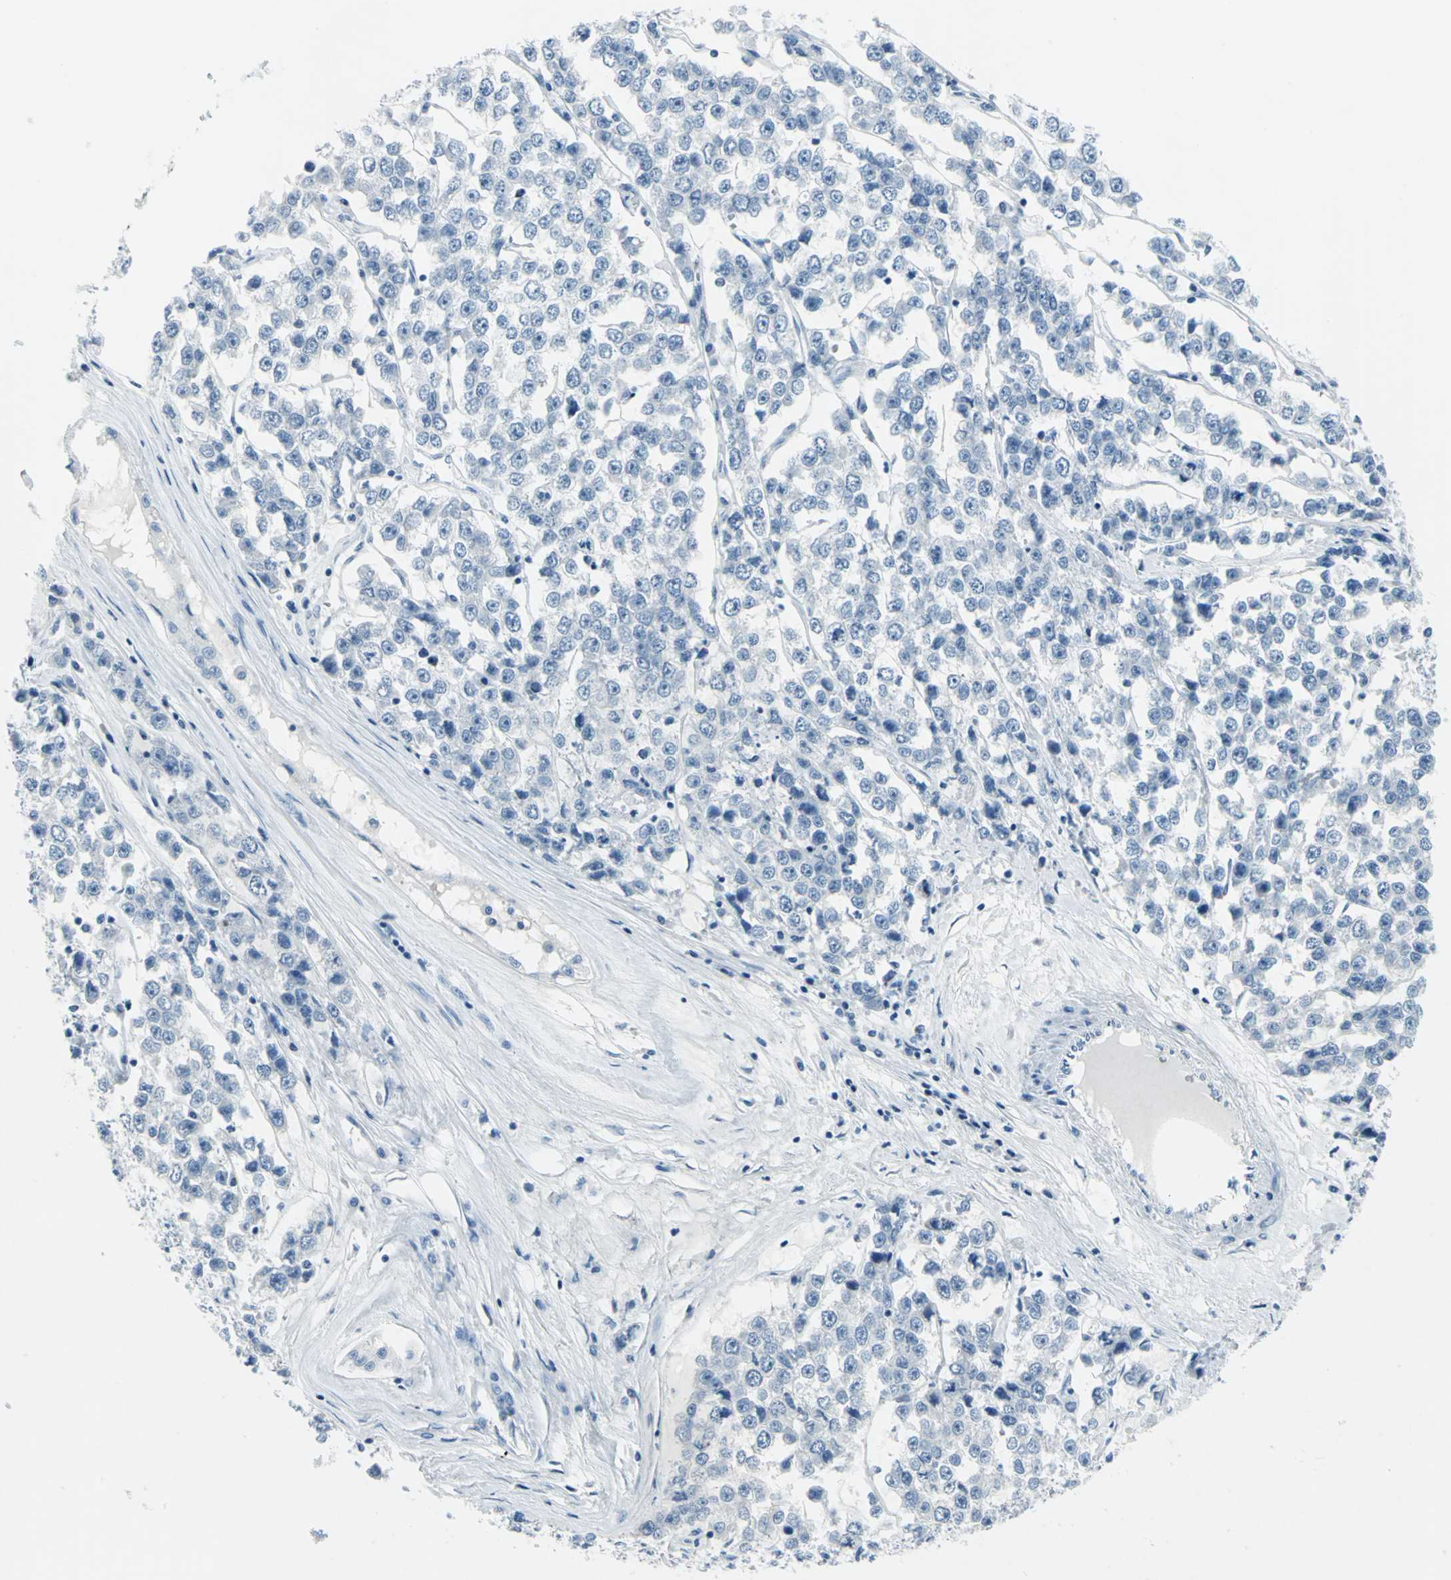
{"staining": {"intensity": "negative", "quantity": "none", "location": "none"}, "tissue": "testis cancer", "cell_type": "Tumor cells", "image_type": "cancer", "snomed": [{"axis": "morphology", "description": "Seminoma, NOS"}, {"axis": "morphology", "description": "Carcinoma, Embryonal, NOS"}, {"axis": "topography", "description": "Testis"}], "caption": "This is an IHC photomicrograph of testis cancer (embryonal carcinoma). There is no expression in tumor cells.", "gene": "DNAI2", "patient": {"sex": "male", "age": 52}}